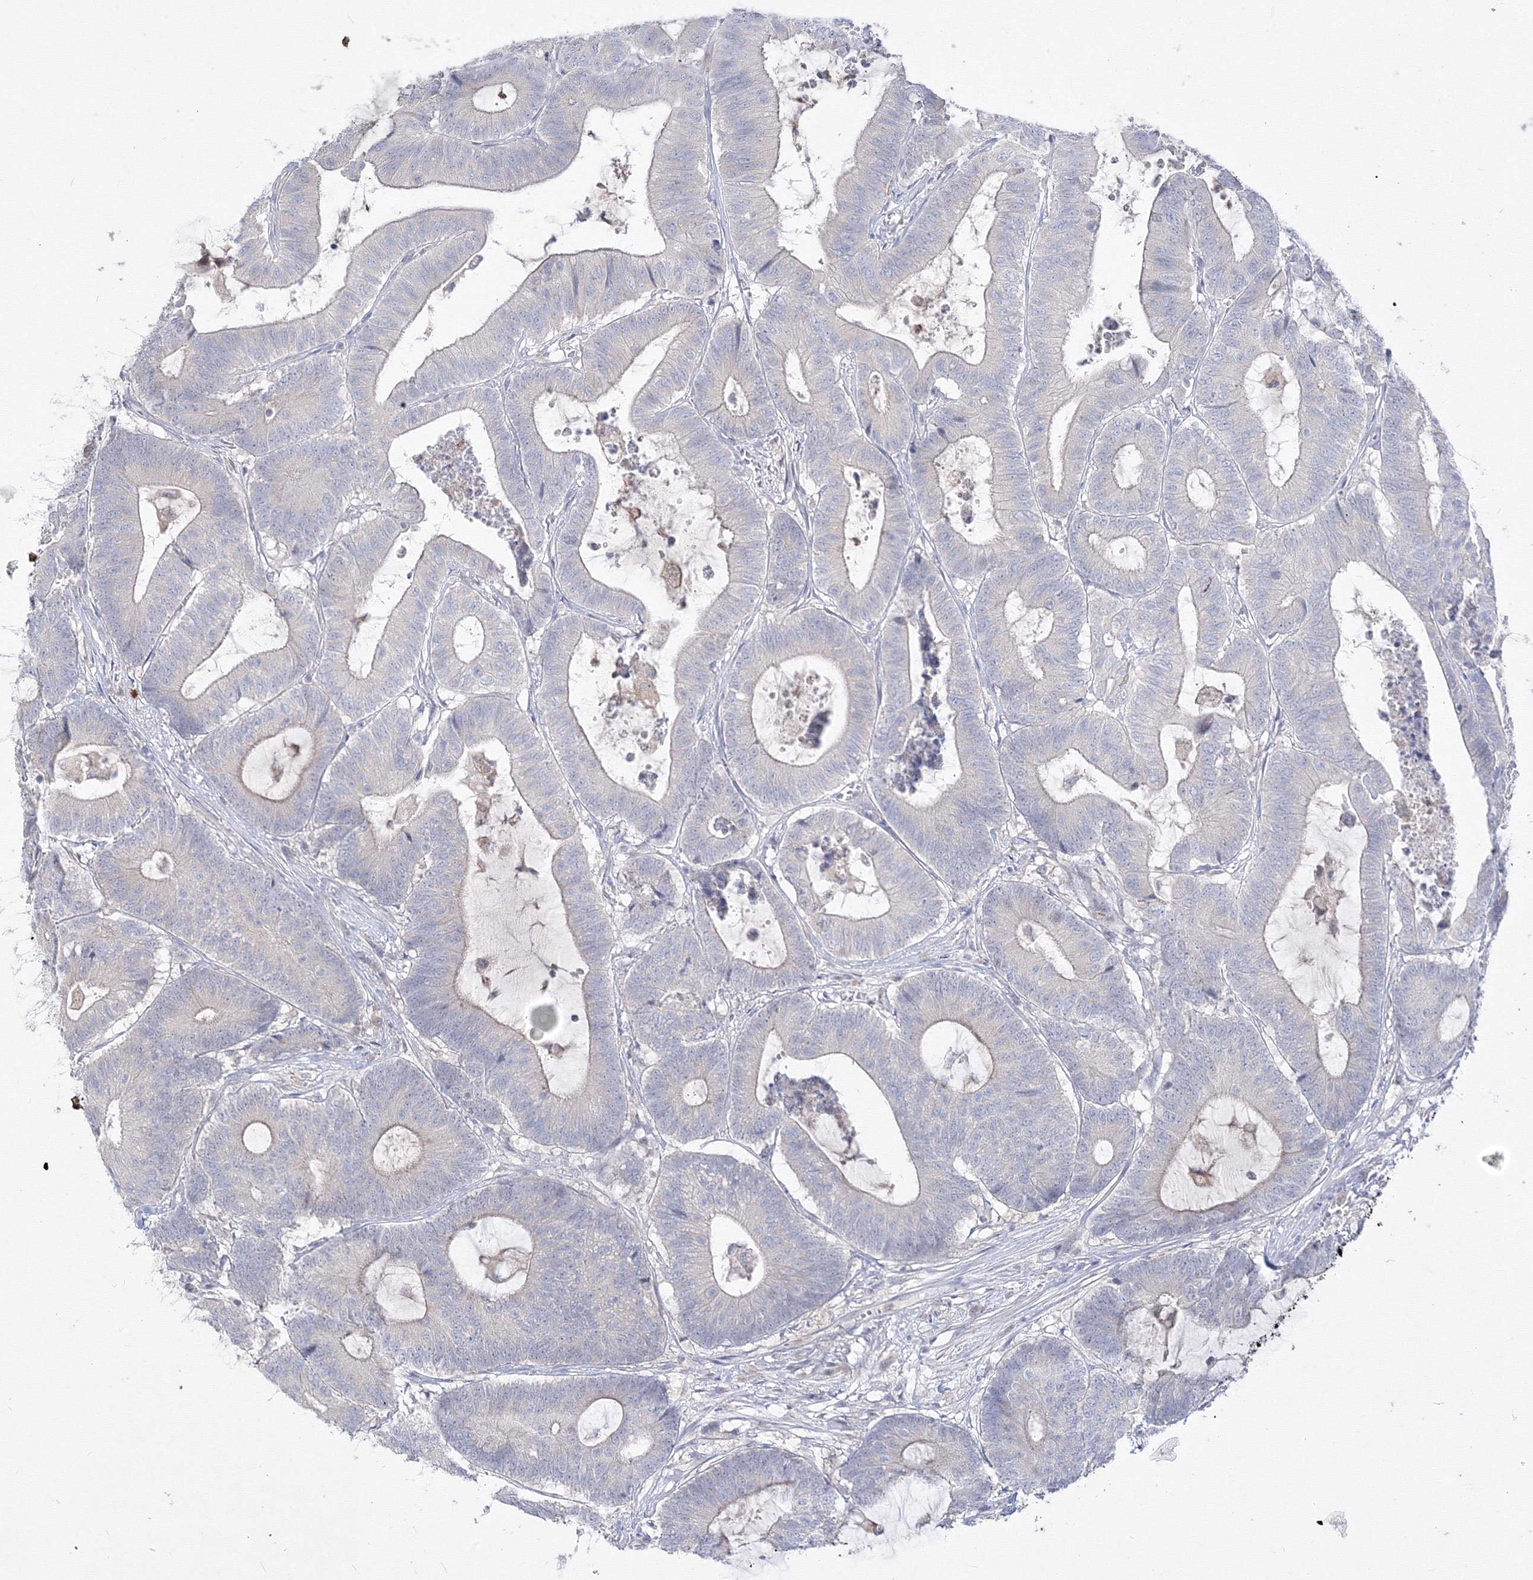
{"staining": {"intensity": "negative", "quantity": "none", "location": "none"}, "tissue": "colorectal cancer", "cell_type": "Tumor cells", "image_type": "cancer", "snomed": [{"axis": "morphology", "description": "Adenocarcinoma, NOS"}, {"axis": "topography", "description": "Colon"}], "caption": "DAB (3,3'-diaminobenzidine) immunohistochemical staining of colorectal cancer demonstrates no significant expression in tumor cells.", "gene": "FBXL8", "patient": {"sex": "female", "age": 84}}